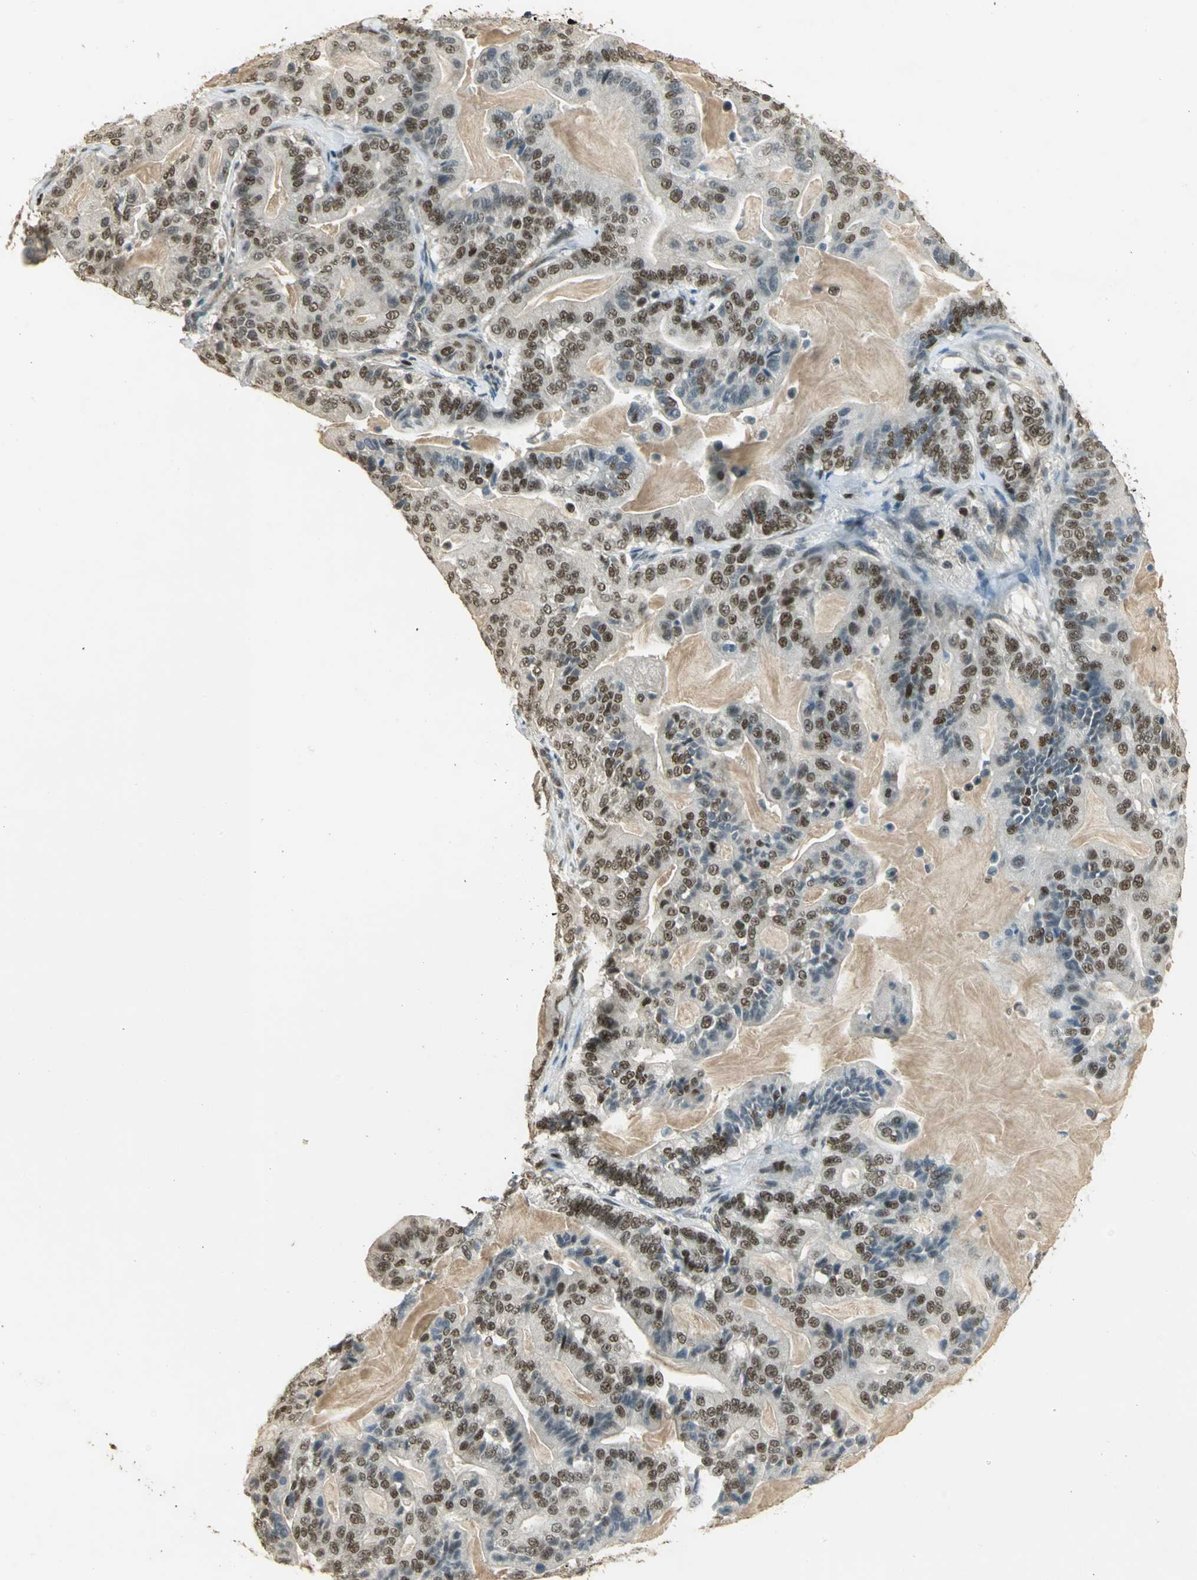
{"staining": {"intensity": "moderate", "quantity": ">75%", "location": "nuclear"}, "tissue": "pancreatic cancer", "cell_type": "Tumor cells", "image_type": "cancer", "snomed": [{"axis": "morphology", "description": "Adenocarcinoma, NOS"}, {"axis": "topography", "description": "Pancreas"}], "caption": "A brown stain shows moderate nuclear expression of a protein in adenocarcinoma (pancreatic) tumor cells.", "gene": "ELF1", "patient": {"sex": "male", "age": 63}}